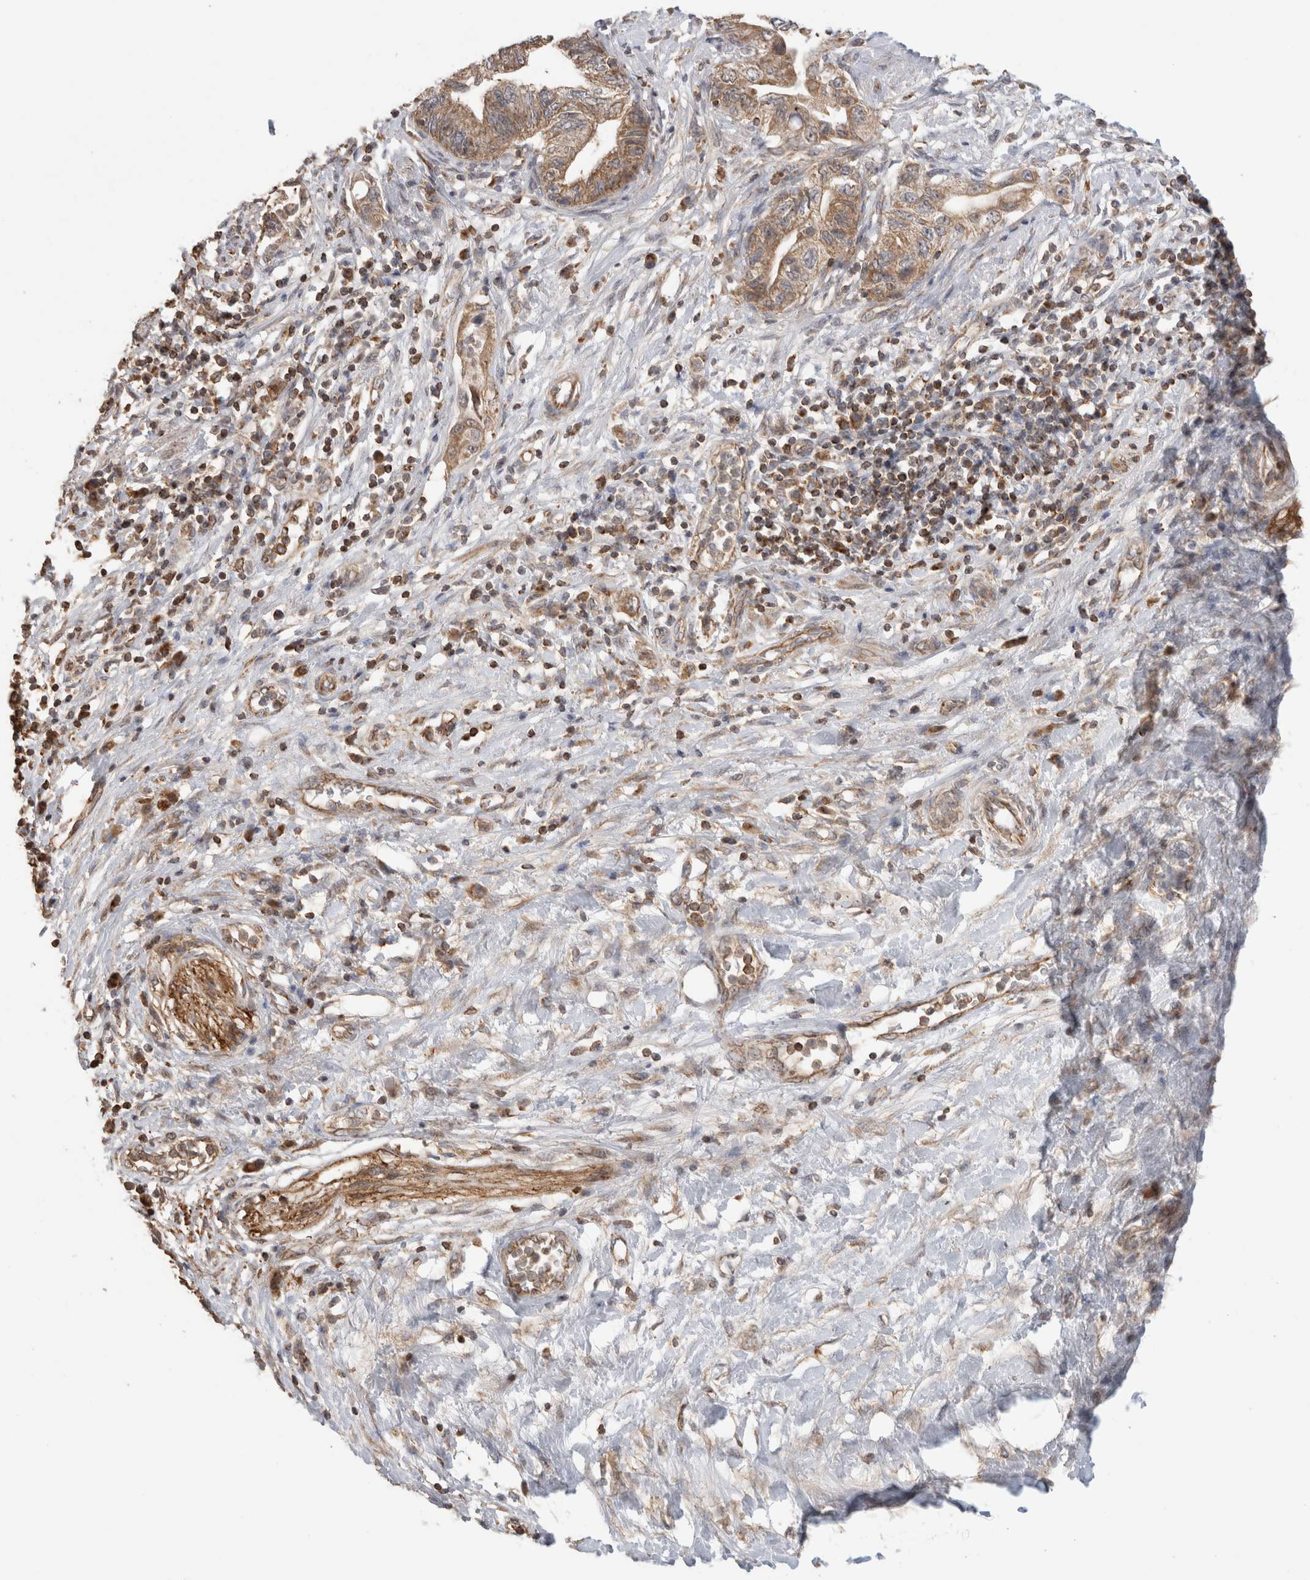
{"staining": {"intensity": "moderate", "quantity": ">75%", "location": "cytoplasmic/membranous"}, "tissue": "pancreatic cancer", "cell_type": "Tumor cells", "image_type": "cancer", "snomed": [{"axis": "morphology", "description": "Adenocarcinoma, NOS"}, {"axis": "topography", "description": "Pancreas"}], "caption": "Pancreatic adenocarcinoma stained with immunohistochemistry (IHC) shows moderate cytoplasmic/membranous positivity in approximately >75% of tumor cells. The staining is performed using DAB brown chromogen to label protein expression. The nuclei are counter-stained blue using hematoxylin.", "gene": "IMMP2L", "patient": {"sex": "female", "age": 73}}